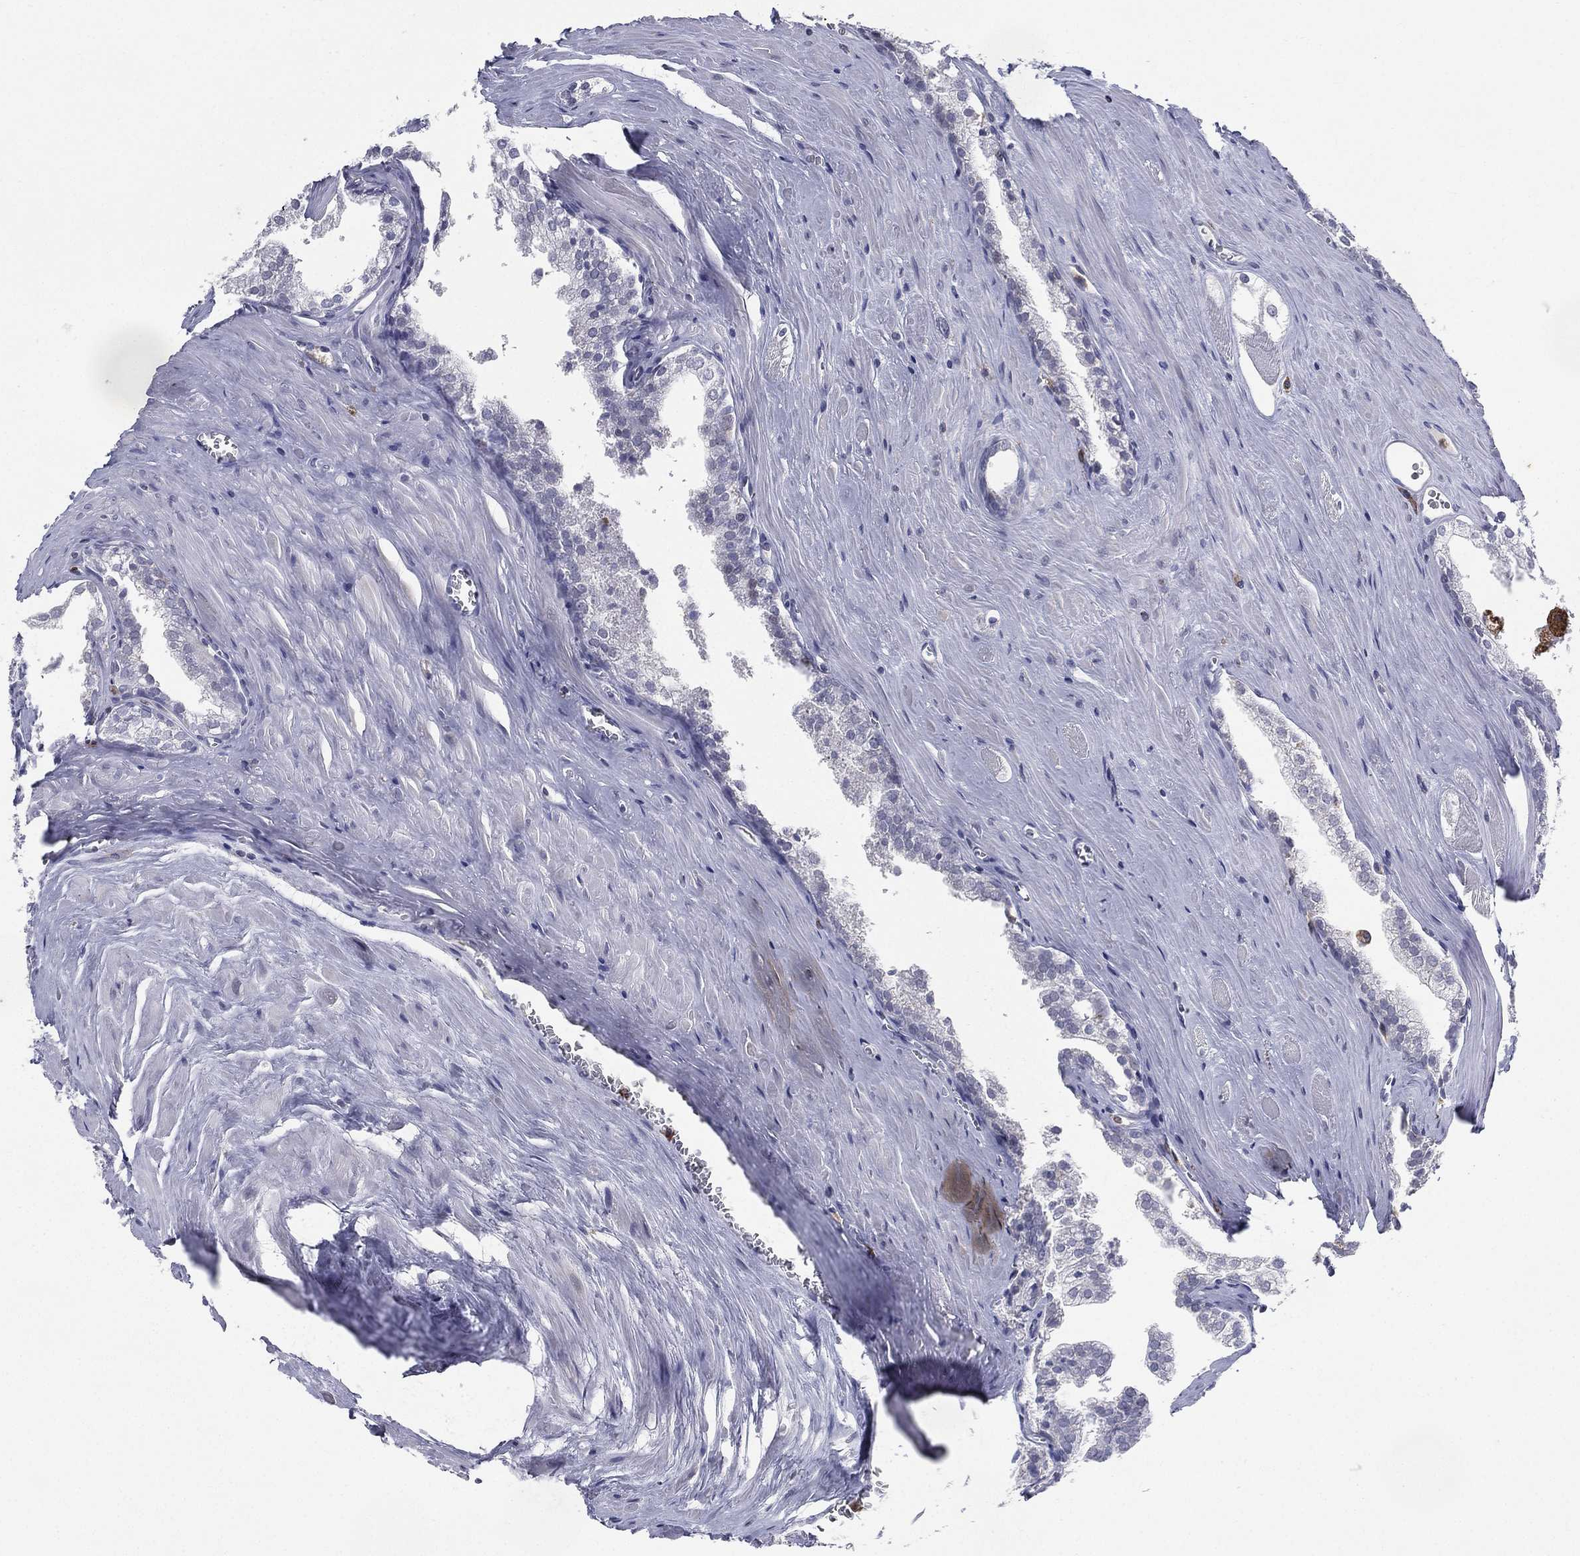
{"staining": {"intensity": "negative", "quantity": "none", "location": "none"}, "tissue": "prostate cancer", "cell_type": "Tumor cells", "image_type": "cancer", "snomed": [{"axis": "morphology", "description": "Adenocarcinoma, NOS"}, {"axis": "topography", "description": "Prostate"}], "caption": "DAB immunohistochemical staining of human adenocarcinoma (prostate) reveals no significant positivity in tumor cells.", "gene": "EVI2B", "patient": {"sex": "male", "age": 72}}